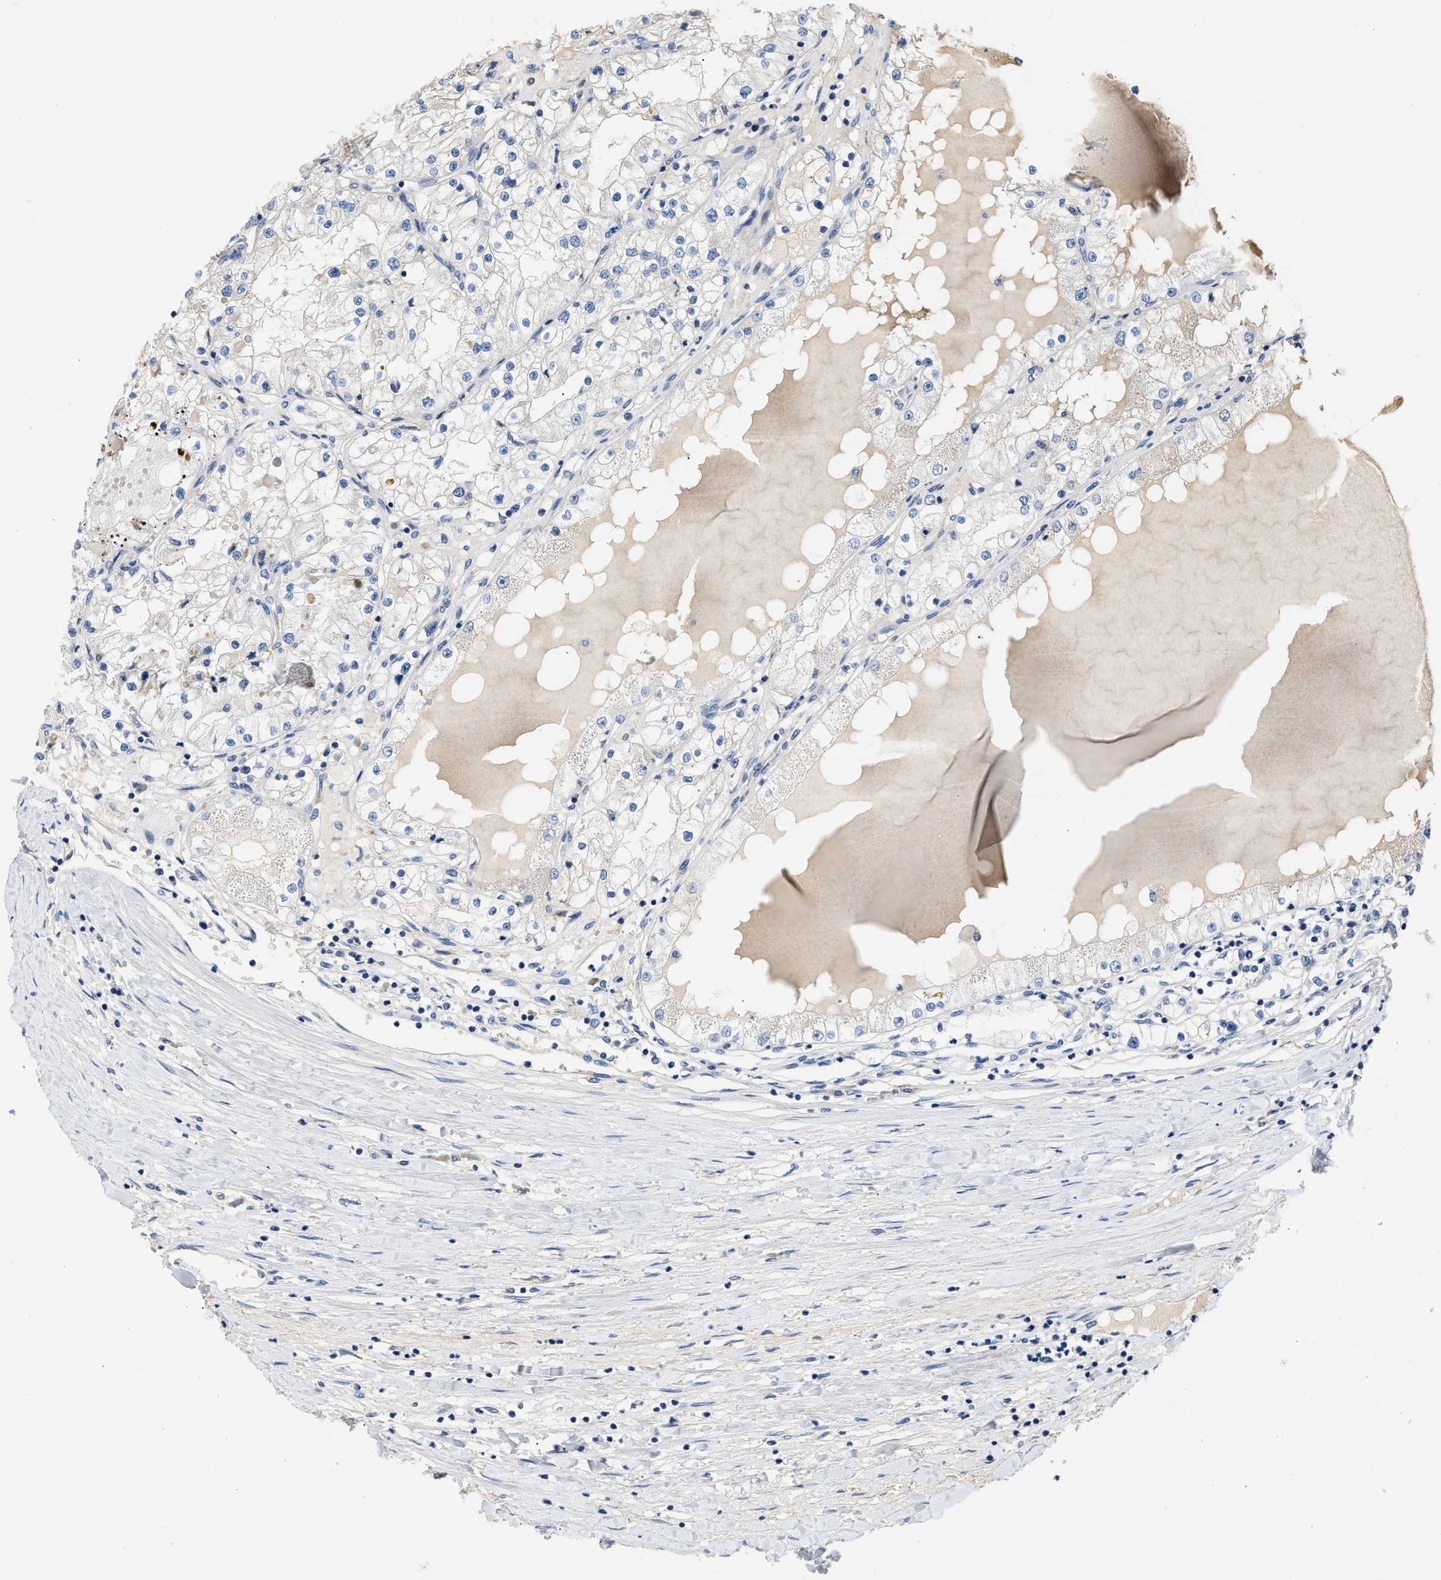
{"staining": {"intensity": "negative", "quantity": "none", "location": "none"}, "tissue": "renal cancer", "cell_type": "Tumor cells", "image_type": "cancer", "snomed": [{"axis": "morphology", "description": "Adenocarcinoma, NOS"}, {"axis": "topography", "description": "Kidney"}], "caption": "DAB (3,3'-diaminobenzidine) immunohistochemical staining of renal cancer demonstrates no significant positivity in tumor cells. (Brightfield microscopy of DAB (3,3'-diaminobenzidine) immunohistochemistry at high magnification).", "gene": "IL17RC", "patient": {"sex": "male", "age": 68}}